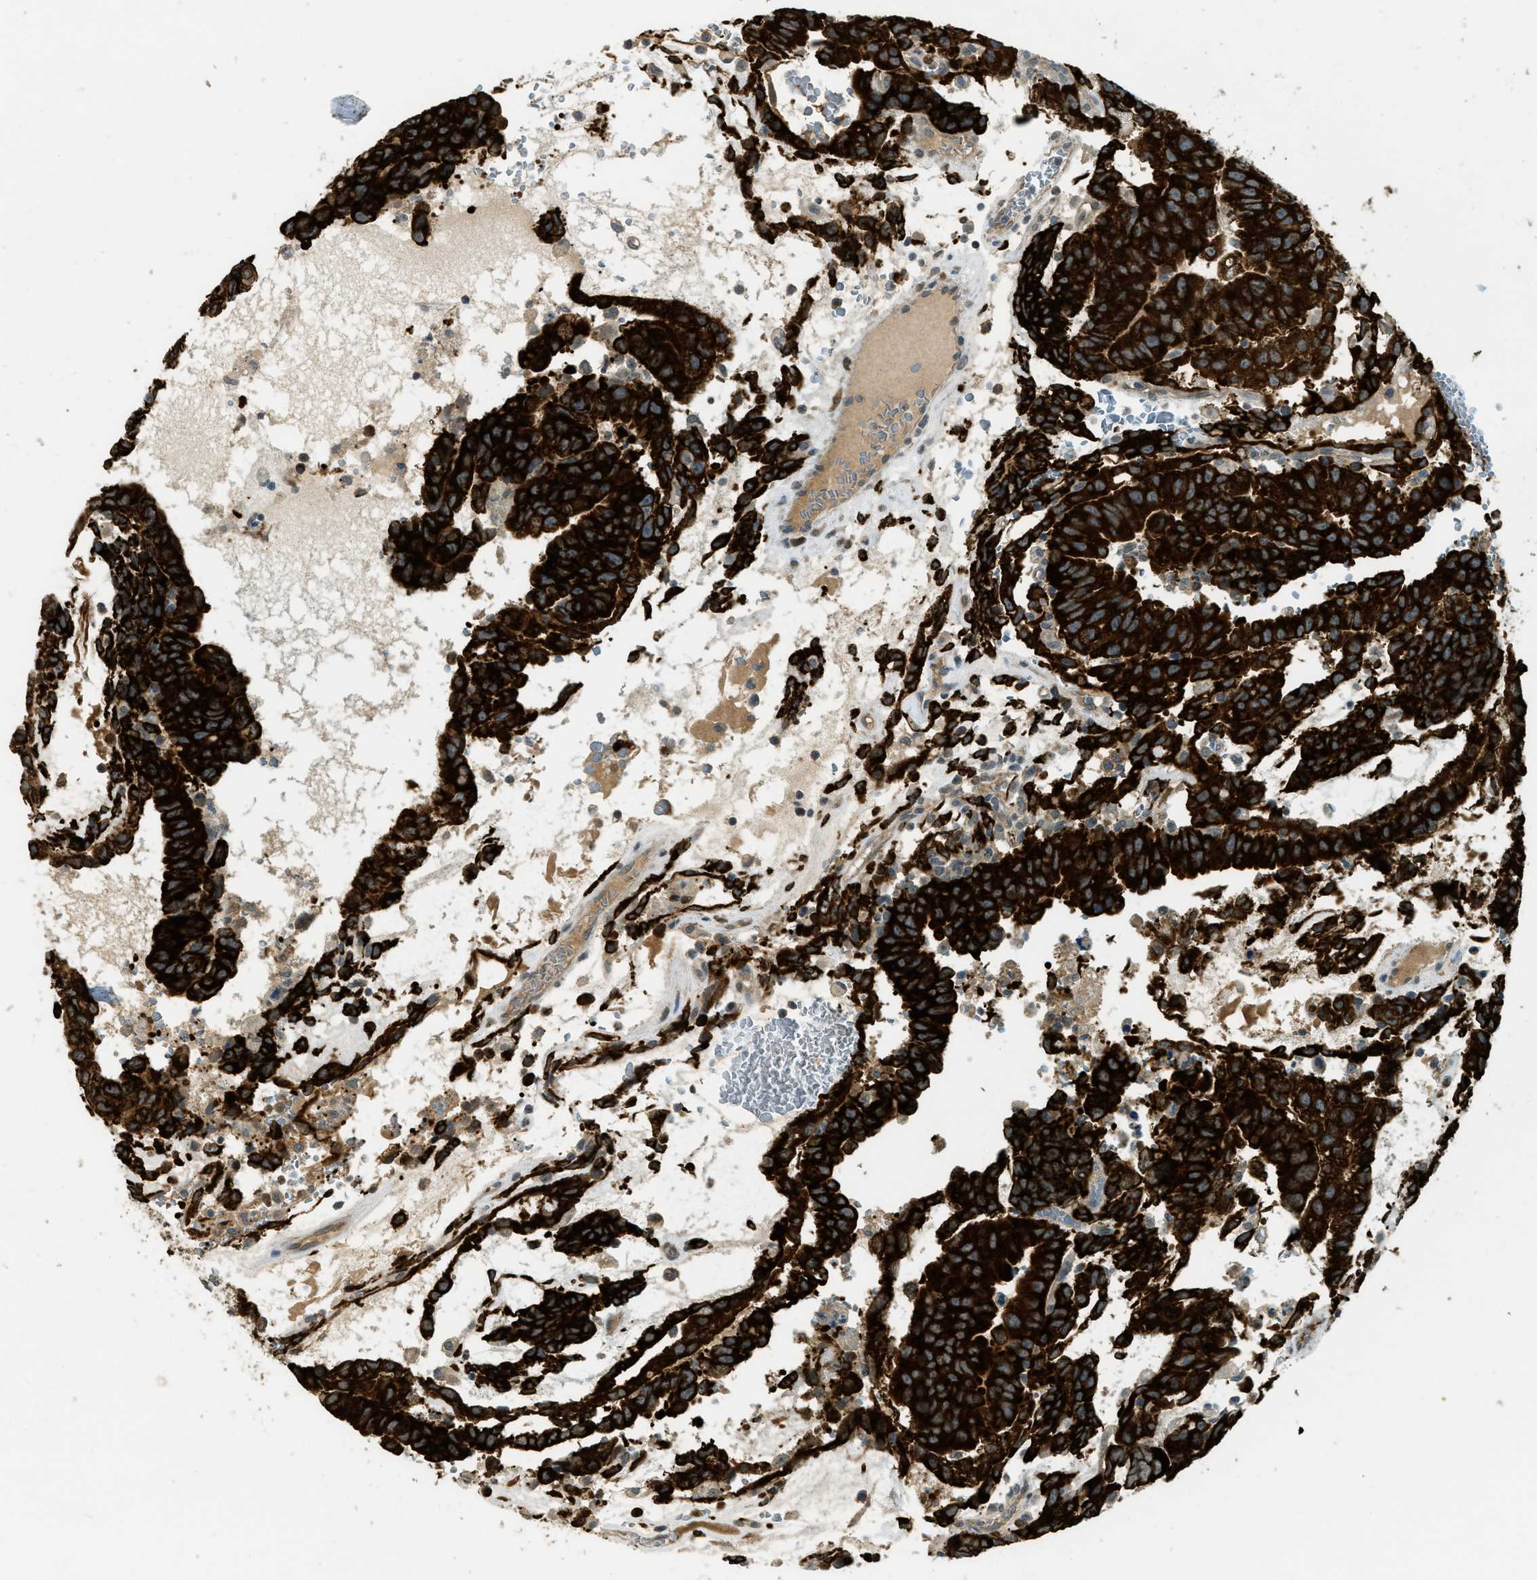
{"staining": {"intensity": "strong", "quantity": ">75%", "location": "cytoplasmic/membranous"}, "tissue": "testis cancer", "cell_type": "Tumor cells", "image_type": "cancer", "snomed": [{"axis": "morphology", "description": "Seminoma, NOS"}, {"axis": "morphology", "description": "Carcinoma, Embryonal, NOS"}, {"axis": "topography", "description": "Testis"}], "caption": "A high-resolution image shows IHC staining of testis cancer (seminoma), which exhibits strong cytoplasmic/membranous positivity in about >75% of tumor cells.", "gene": "IGF2BP2", "patient": {"sex": "male", "age": 52}}